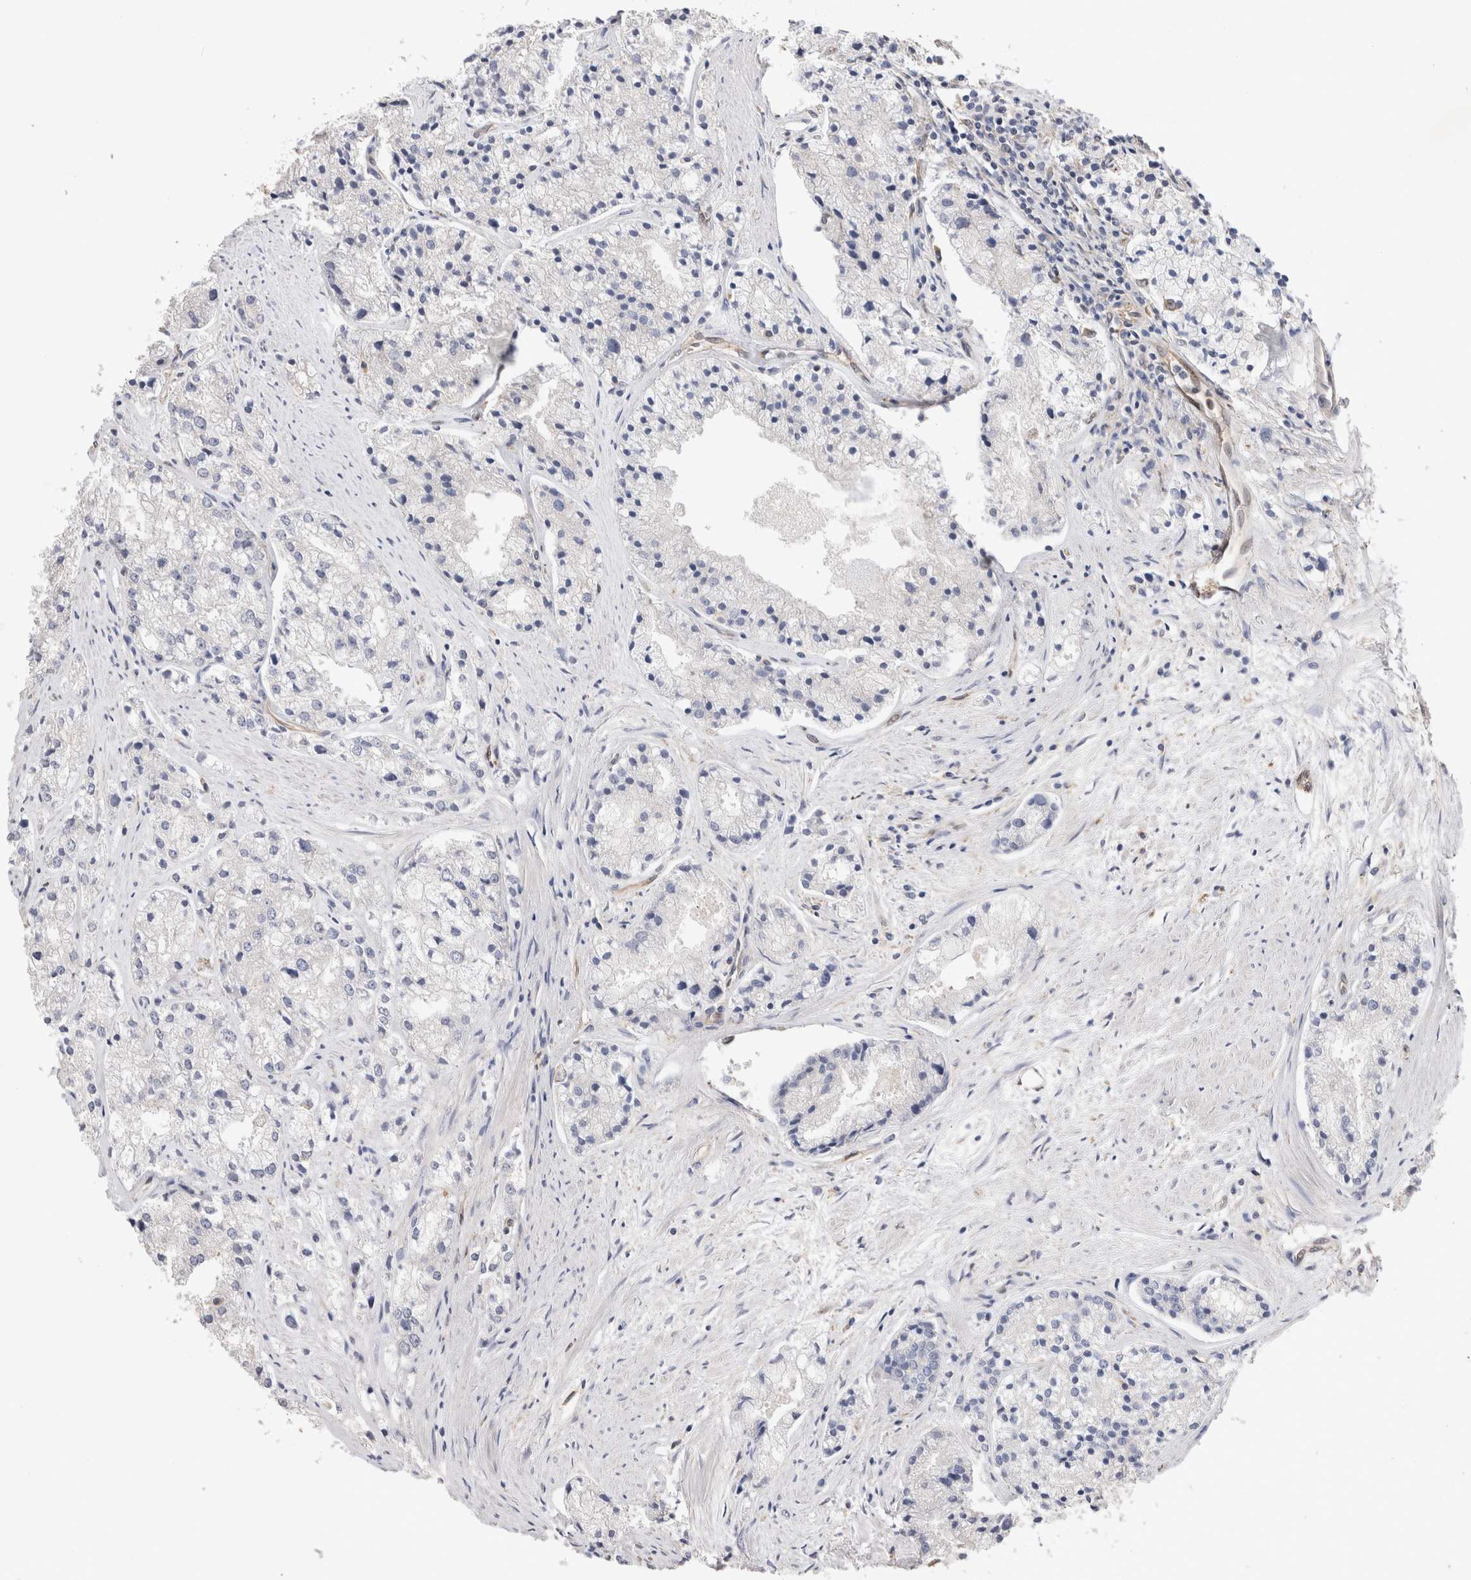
{"staining": {"intensity": "negative", "quantity": "none", "location": "none"}, "tissue": "prostate cancer", "cell_type": "Tumor cells", "image_type": "cancer", "snomed": [{"axis": "morphology", "description": "Adenocarcinoma, High grade"}, {"axis": "topography", "description": "Prostate"}], "caption": "Tumor cells are negative for protein expression in human prostate cancer. (IHC, brightfield microscopy, high magnification).", "gene": "BNIP2", "patient": {"sex": "male", "age": 50}}